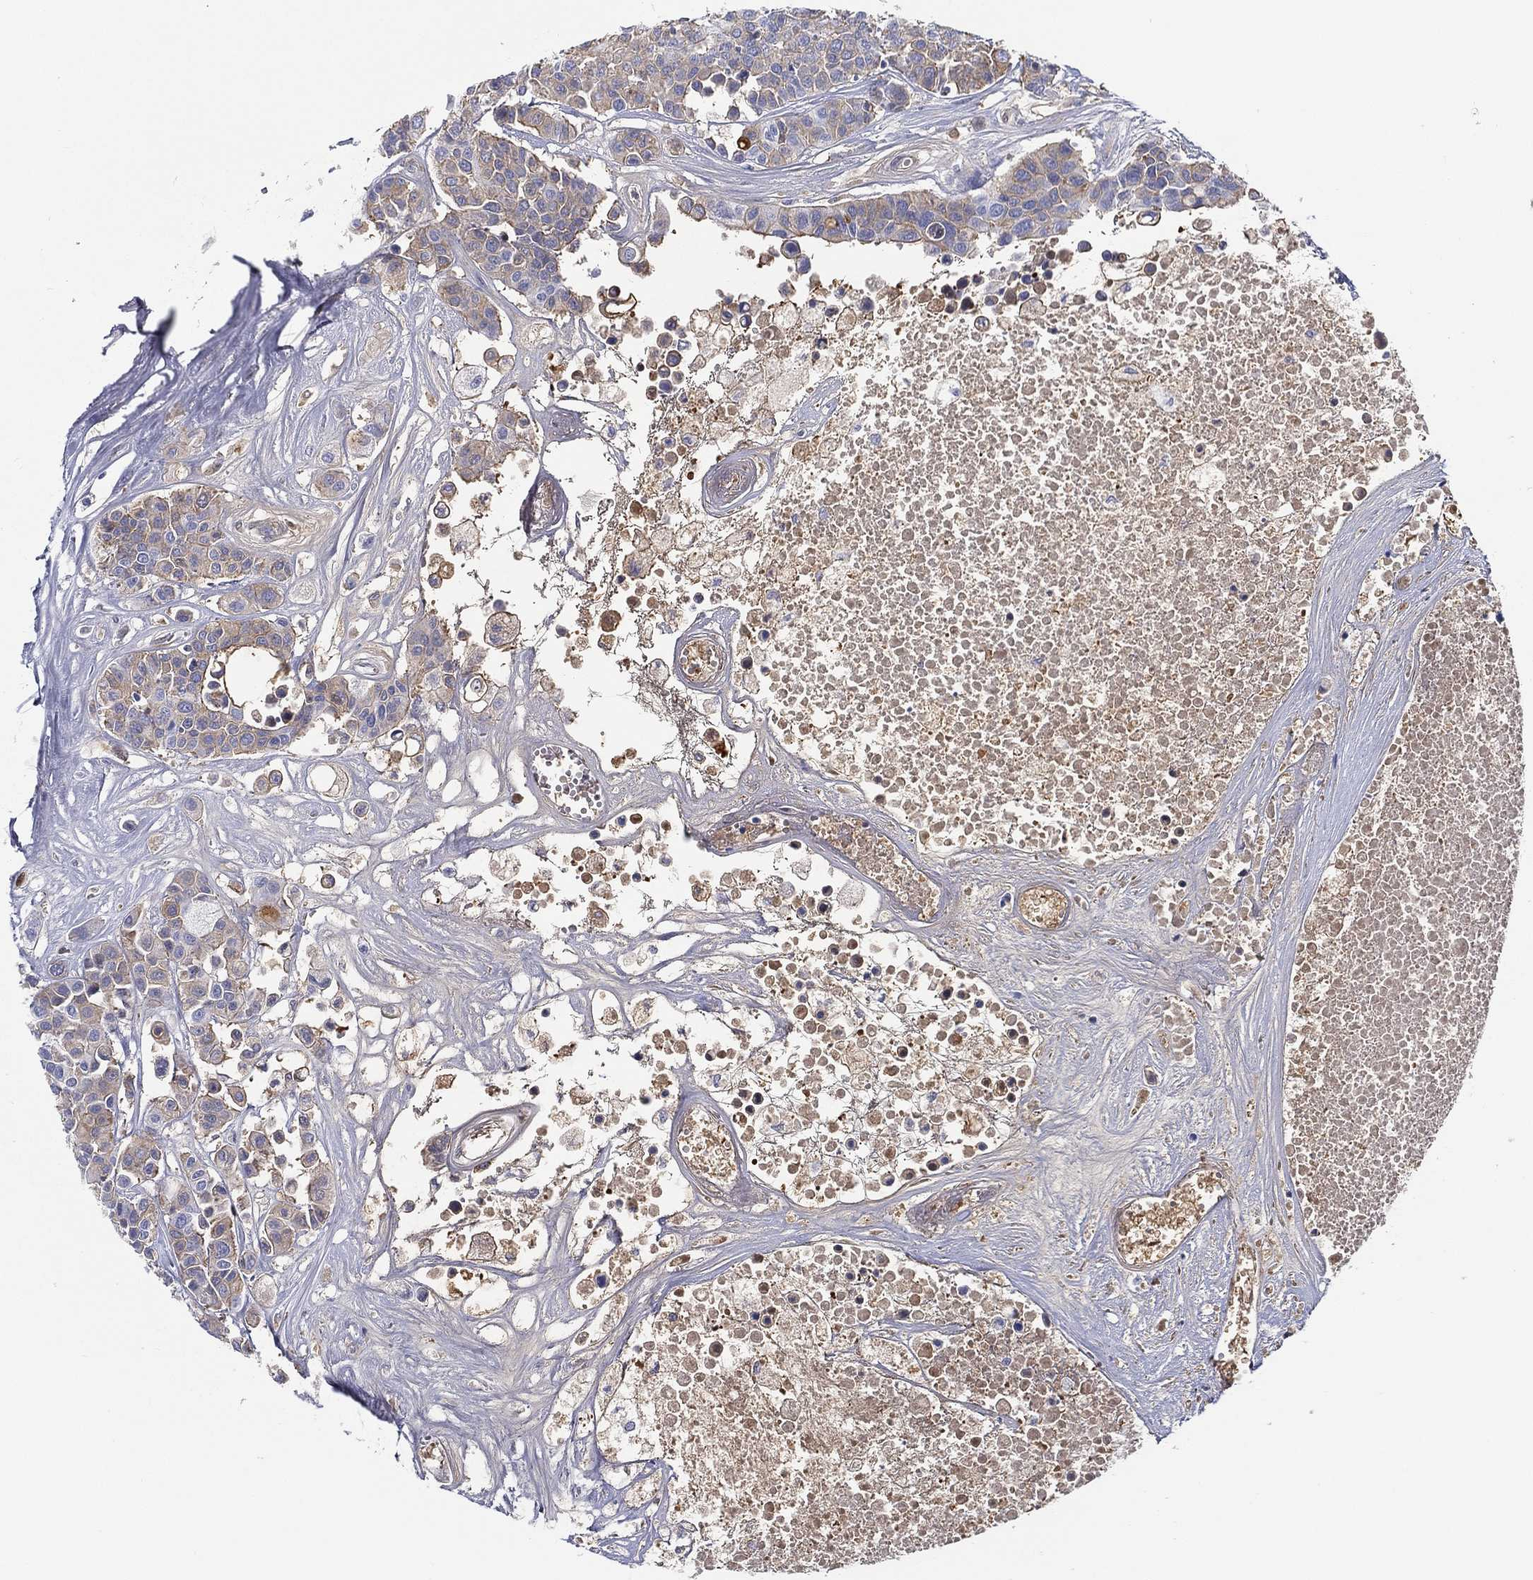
{"staining": {"intensity": "weak", "quantity": "<25%", "location": "cytoplasmic/membranous"}, "tissue": "carcinoid", "cell_type": "Tumor cells", "image_type": "cancer", "snomed": [{"axis": "morphology", "description": "Carcinoid, malignant, NOS"}, {"axis": "topography", "description": "Colon"}], "caption": "Tumor cells are negative for protein expression in human carcinoid (malignant).", "gene": "IFNB1", "patient": {"sex": "male", "age": 81}}